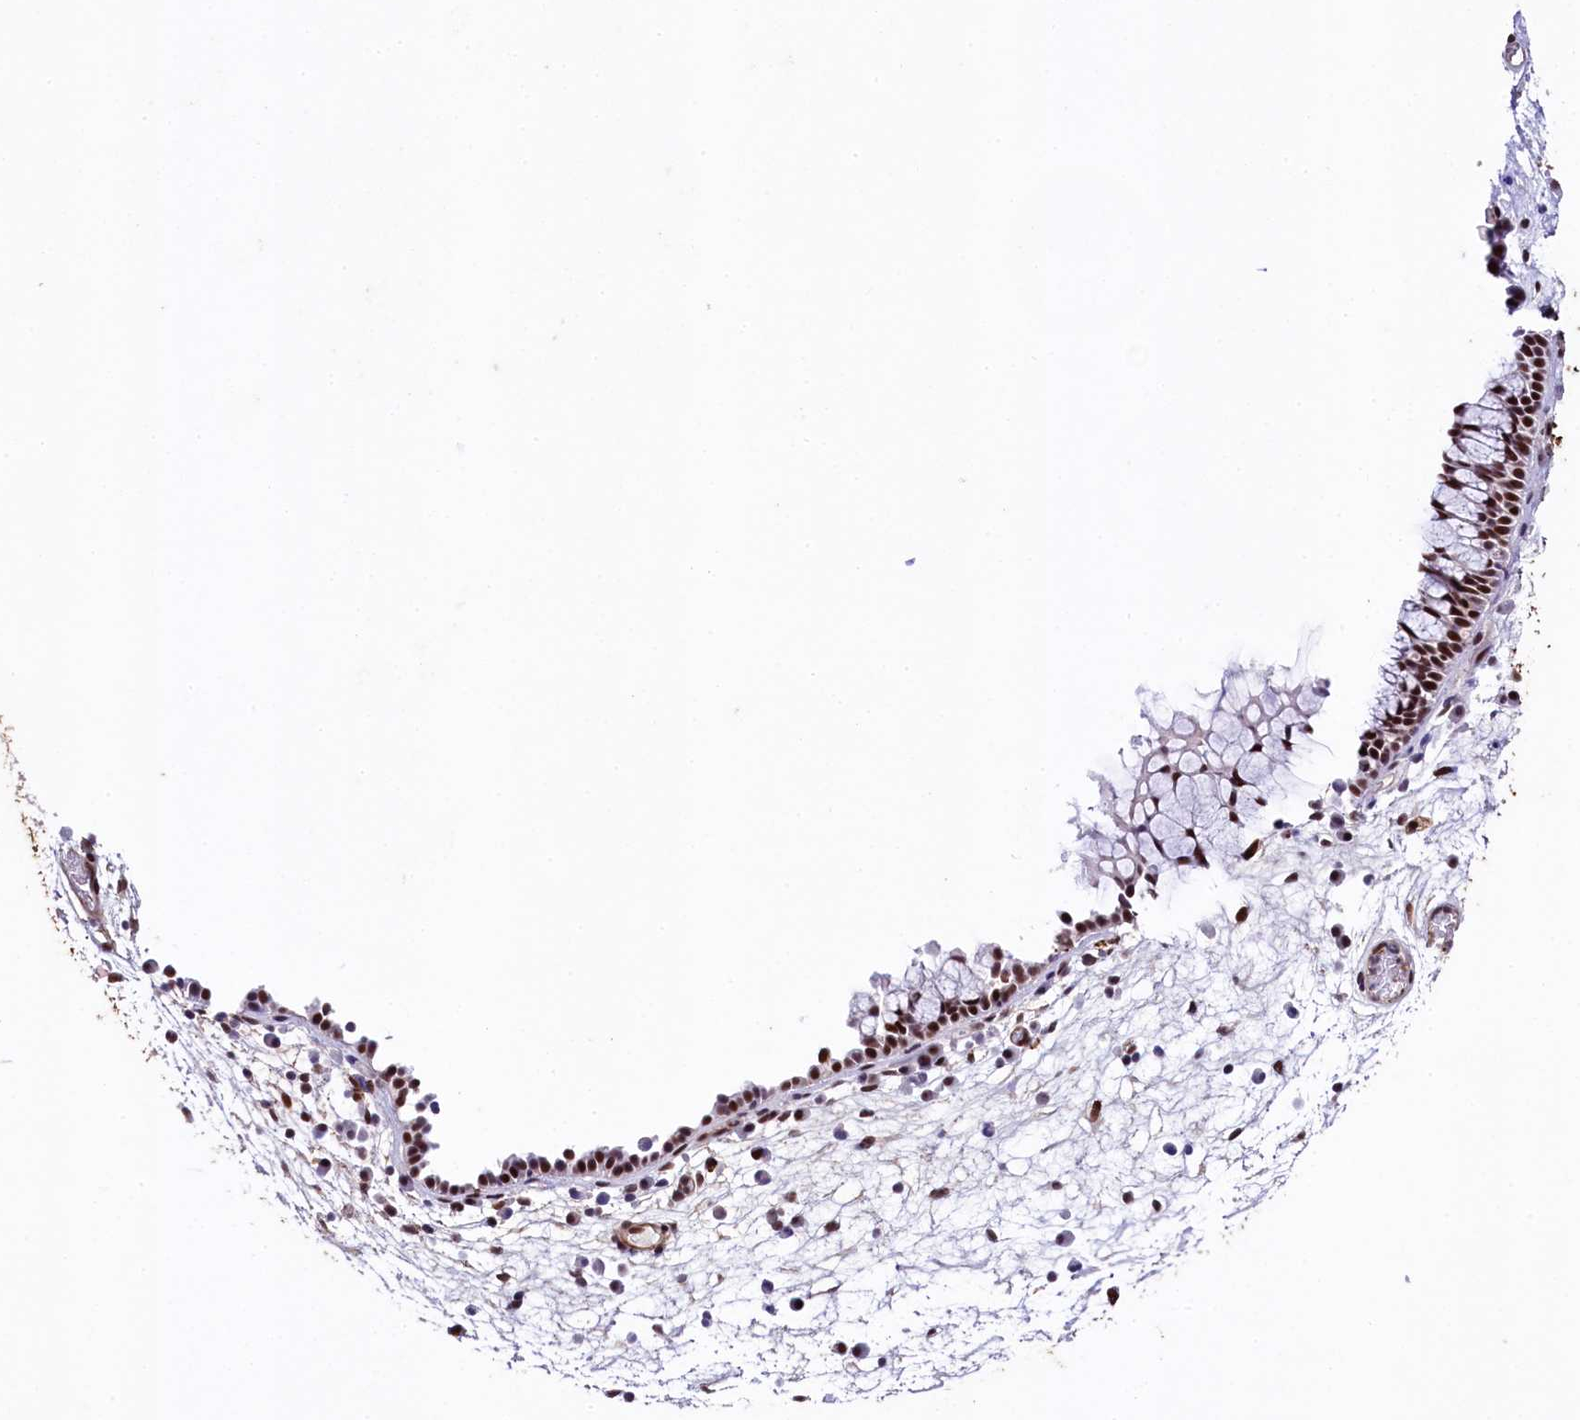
{"staining": {"intensity": "moderate", "quantity": ">75%", "location": "nuclear"}, "tissue": "nasopharynx", "cell_type": "Respiratory epithelial cells", "image_type": "normal", "snomed": [{"axis": "morphology", "description": "Normal tissue, NOS"}, {"axis": "morphology", "description": "Inflammation, NOS"}, {"axis": "morphology", "description": "Malignant melanoma, Metastatic site"}, {"axis": "topography", "description": "Nasopharynx"}], "caption": "Brown immunohistochemical staining in unremarkable nasopharynx demonstrates moderate nuclear staining in approximately >75% of respiratory epithelial cells.", "gene": "SAMD10", "patient": {"sex": "male", "age": 70}}